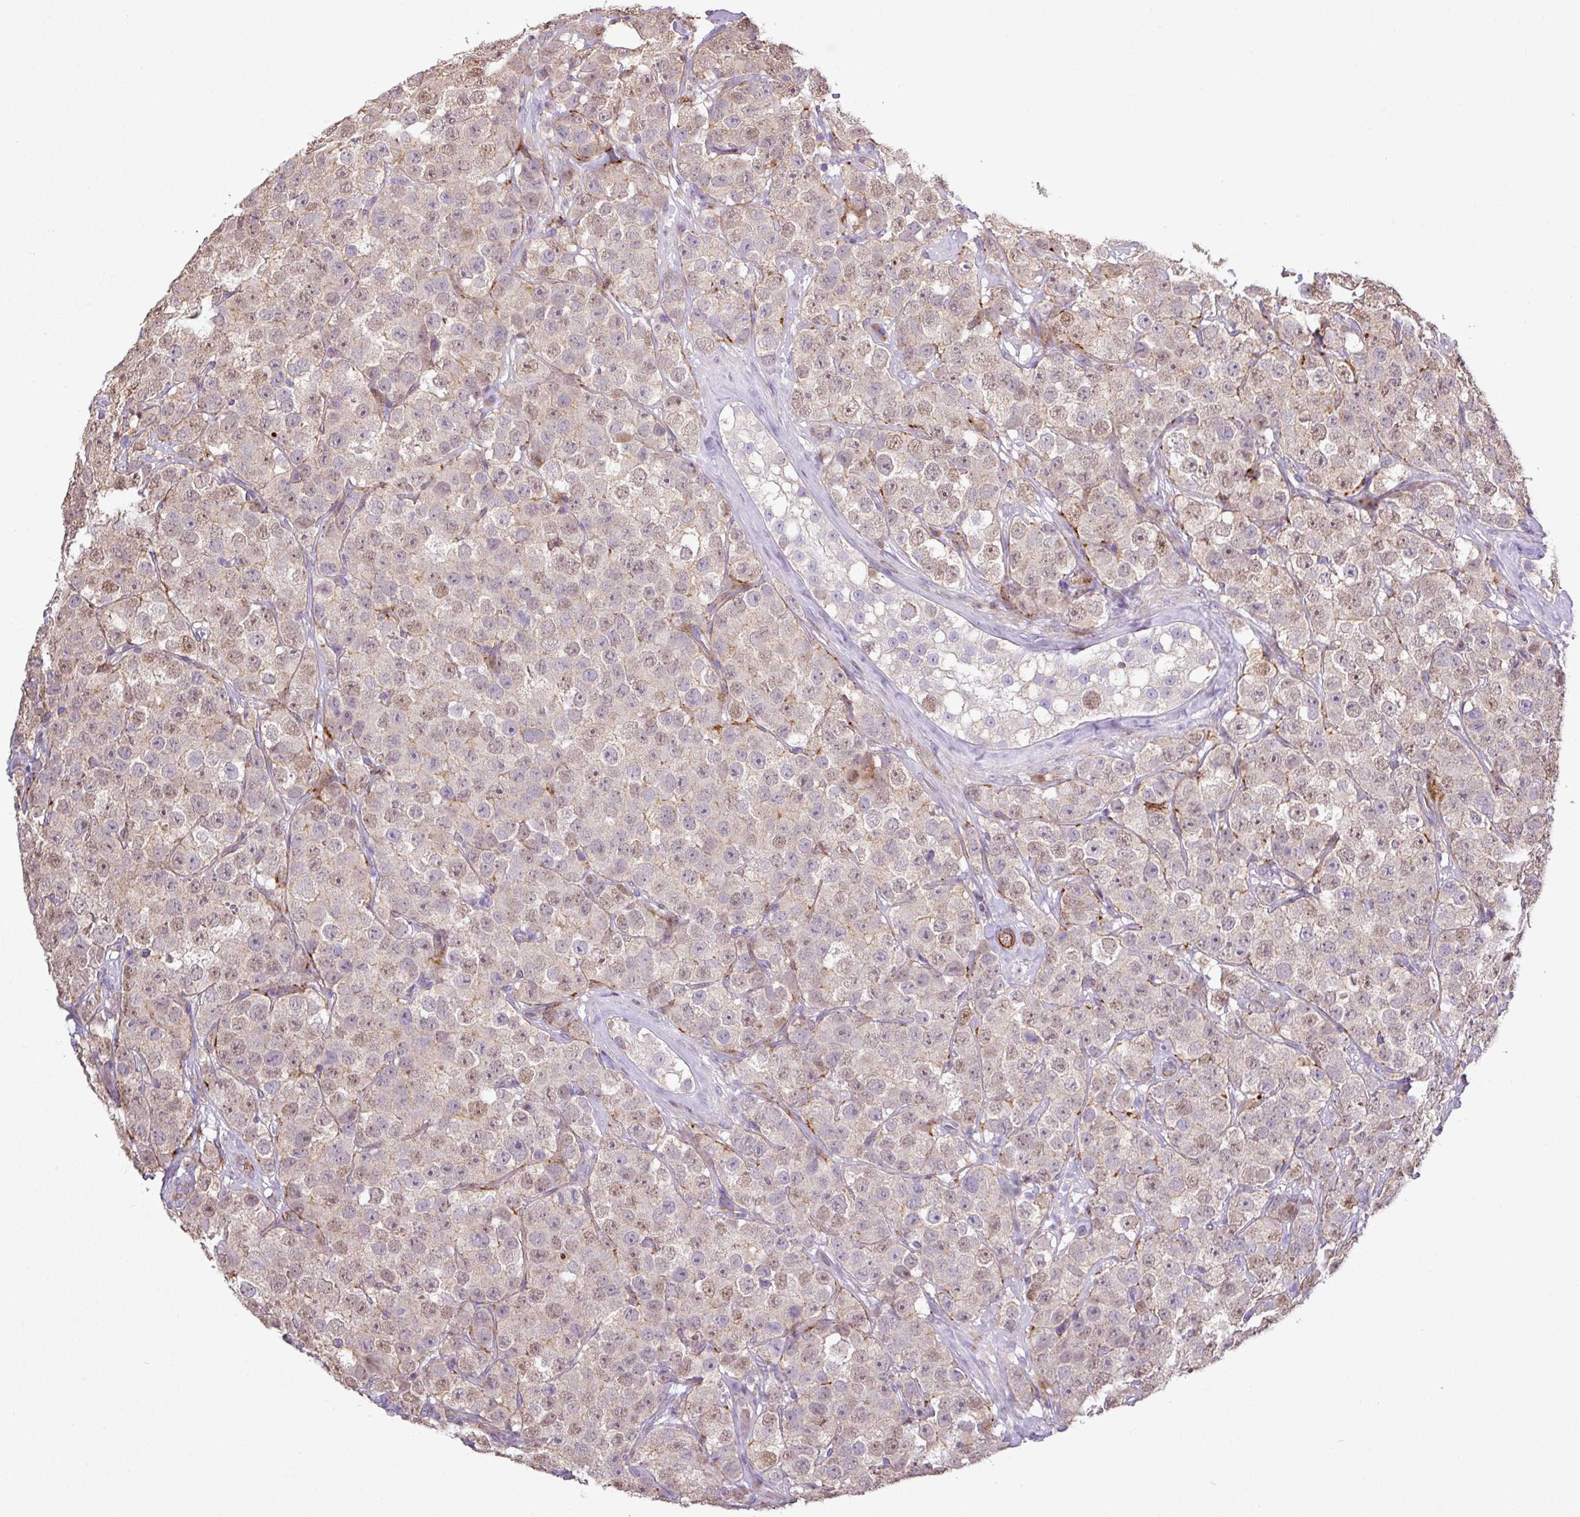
{"staining": {"intensity": "weak", "quantity": "25%-75%", "location": "nuclear"}, "tissue": "testis cancer", "cell_type": "Tumor cells", "image_type": "cancer", "snomed": [{"axis": "morphology", "description": "Seminoma, NOS"}, {"axis": "topography", "description": "Testis"}], "caption": "Protein expression analysis of human testis seminoma reveals weak nuclear expression in about 25%-75% of tumor cells.", "gene": "TPRA1", "patient": {"sex": "male", "age": 28}}